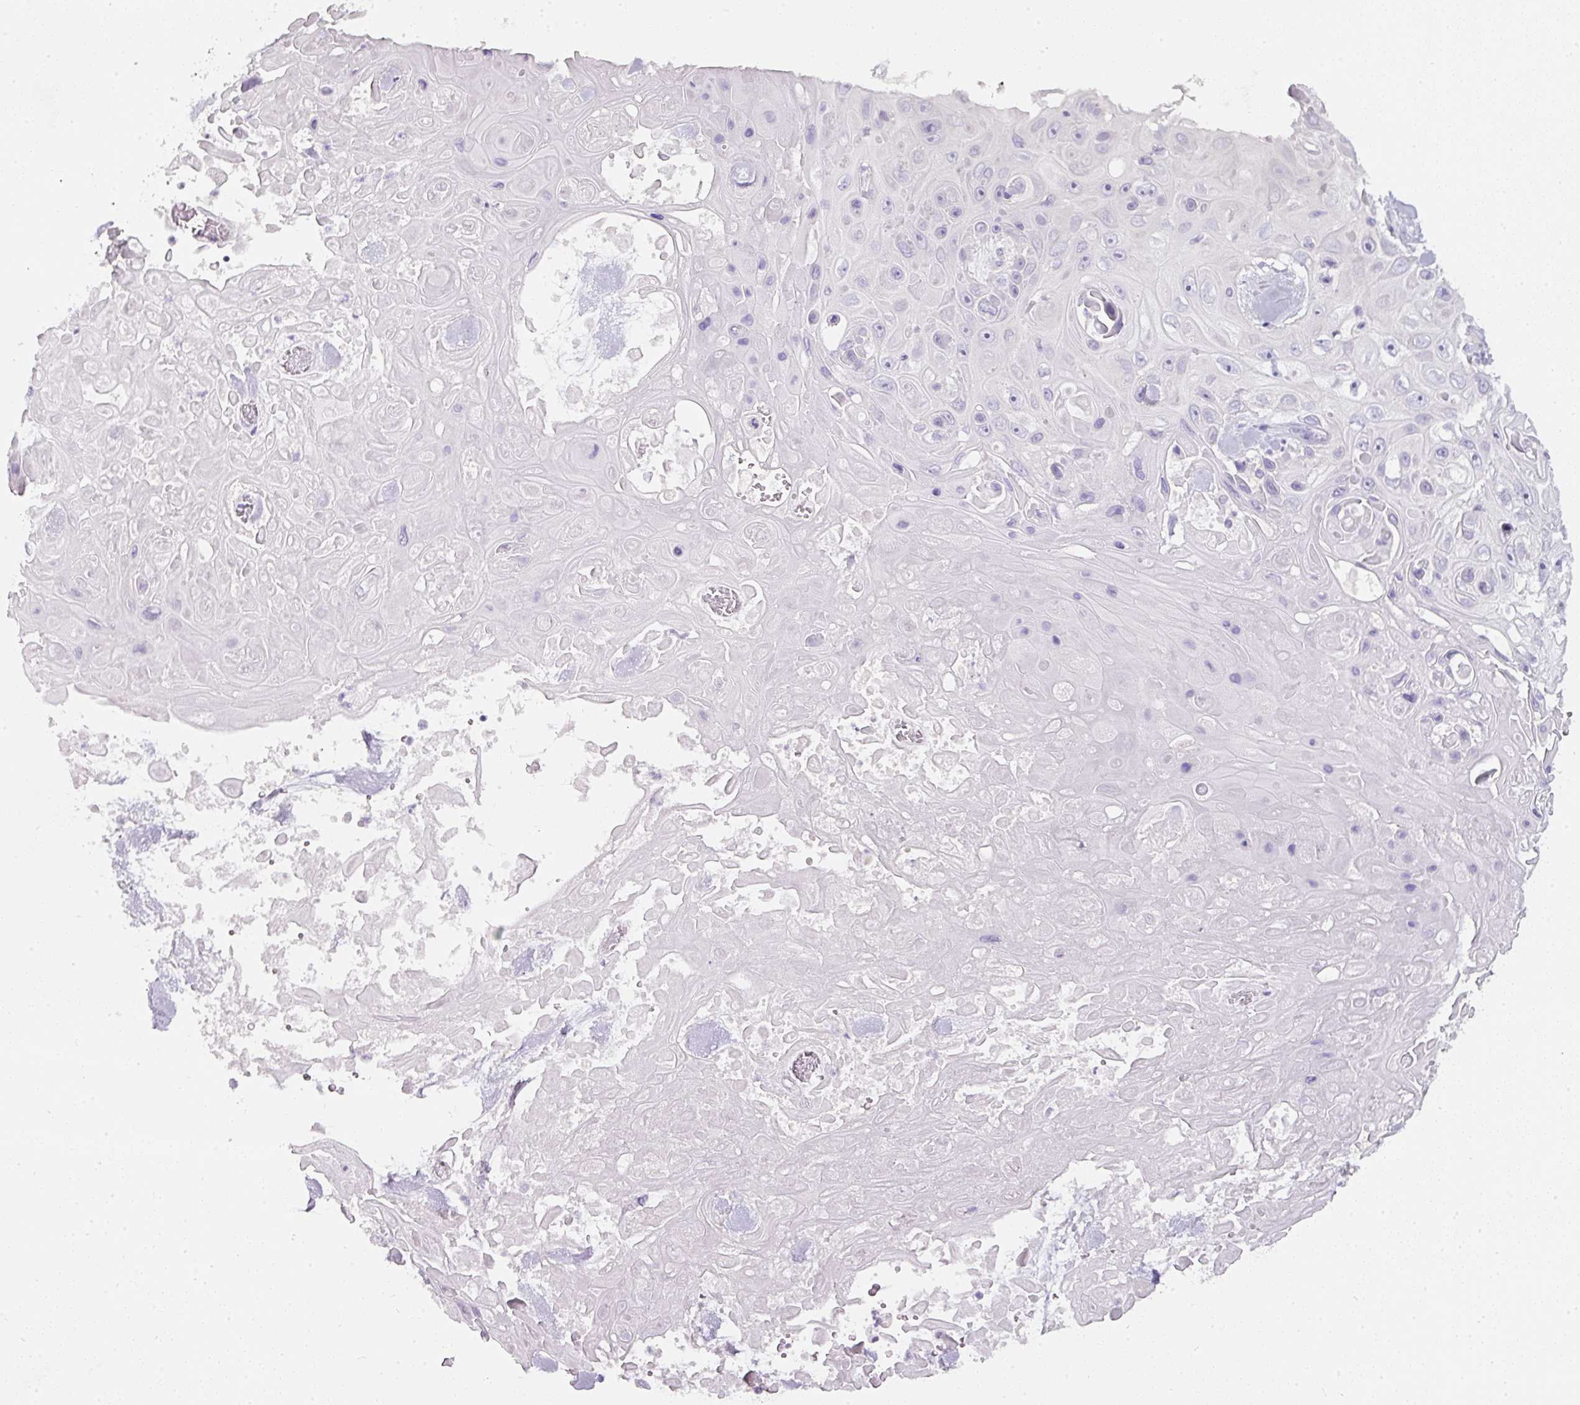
{"staining": {"intensity": "negative", "quantity": "none", "location": "none"}, "tissue": "skin cancer", "cell_type": "Tumor cells", "image_type": "cancer", "snomed": [{"axis": "morphology", "description": "Squamous cell carcinoma, NOS"}, {"axis": "topography", "description": "Skin"}], "caption": "Skin squamous cell carcinoma was stained to show a protein in brown. There is no significant staining in tumor cells. (DAB (3,3'-diaminobenzidine) IHC visualized using brightfield microscopy, high magnification).", "gene": "SLC2A2", "patient": {"sex": "male", "age": 82}}